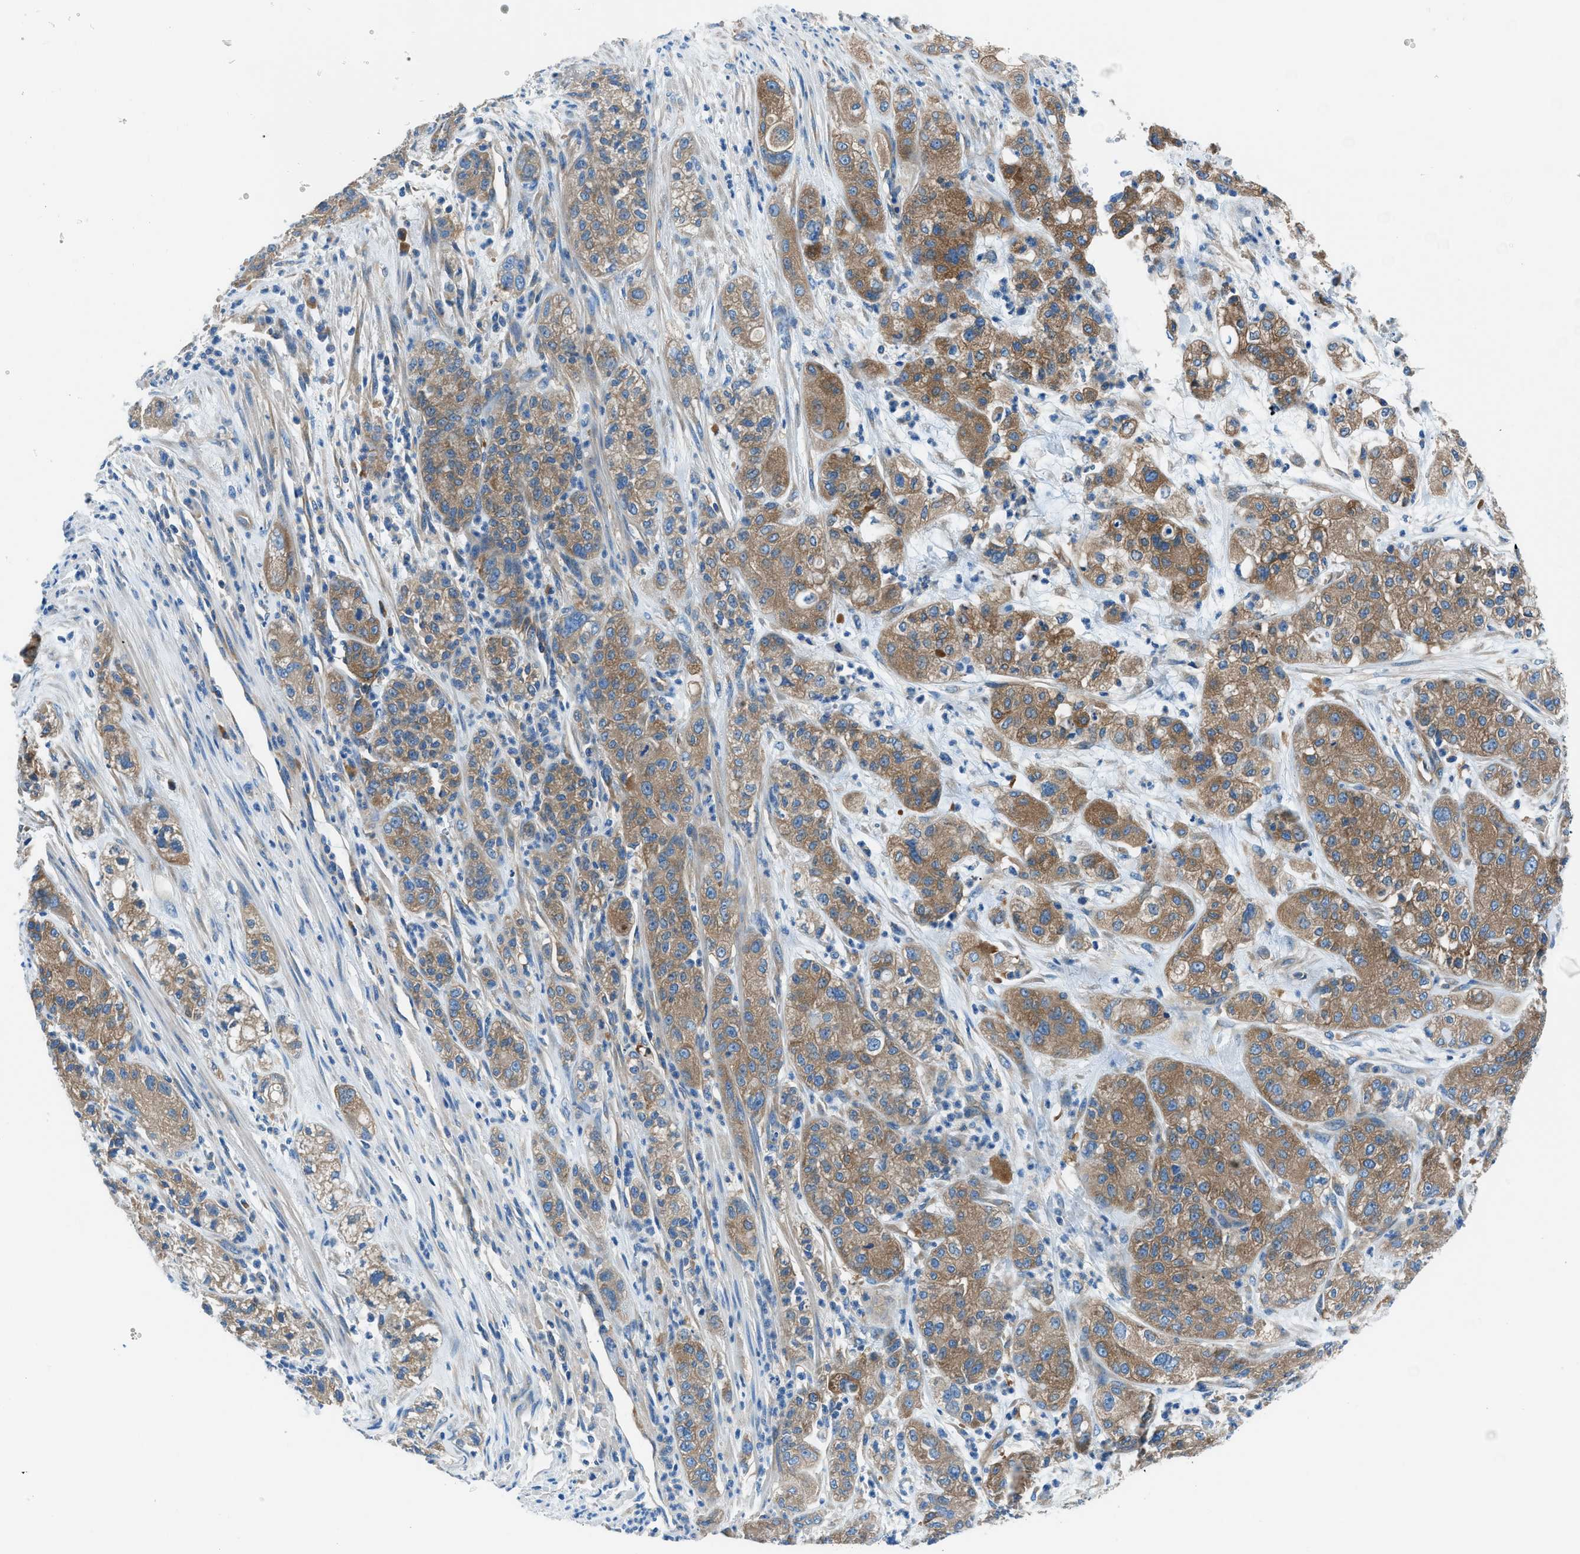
{"staining": {"intensity": "moderate", "quantity": ">75%", "location": "cytoplasmic/membranous"}, "tissue": "pancreatic cancer", "cell_type": "Tumor cells", "image_type": "cancer", "snomed": [{"axis": "morphology", "description": "Adenocarcinoma, NOS"}, {"axis": "topography", "description": "Pancreas"}], "caption": "High-power microscopy captured an immunohistochemistry (IHC) micrograph of pancreatic cancer, revealing moderate cytoplasmic/membranous positivity in about >75% of tumor cells.", "gene": "SARS1", "patient": {"sex": "female", "age": 78}}